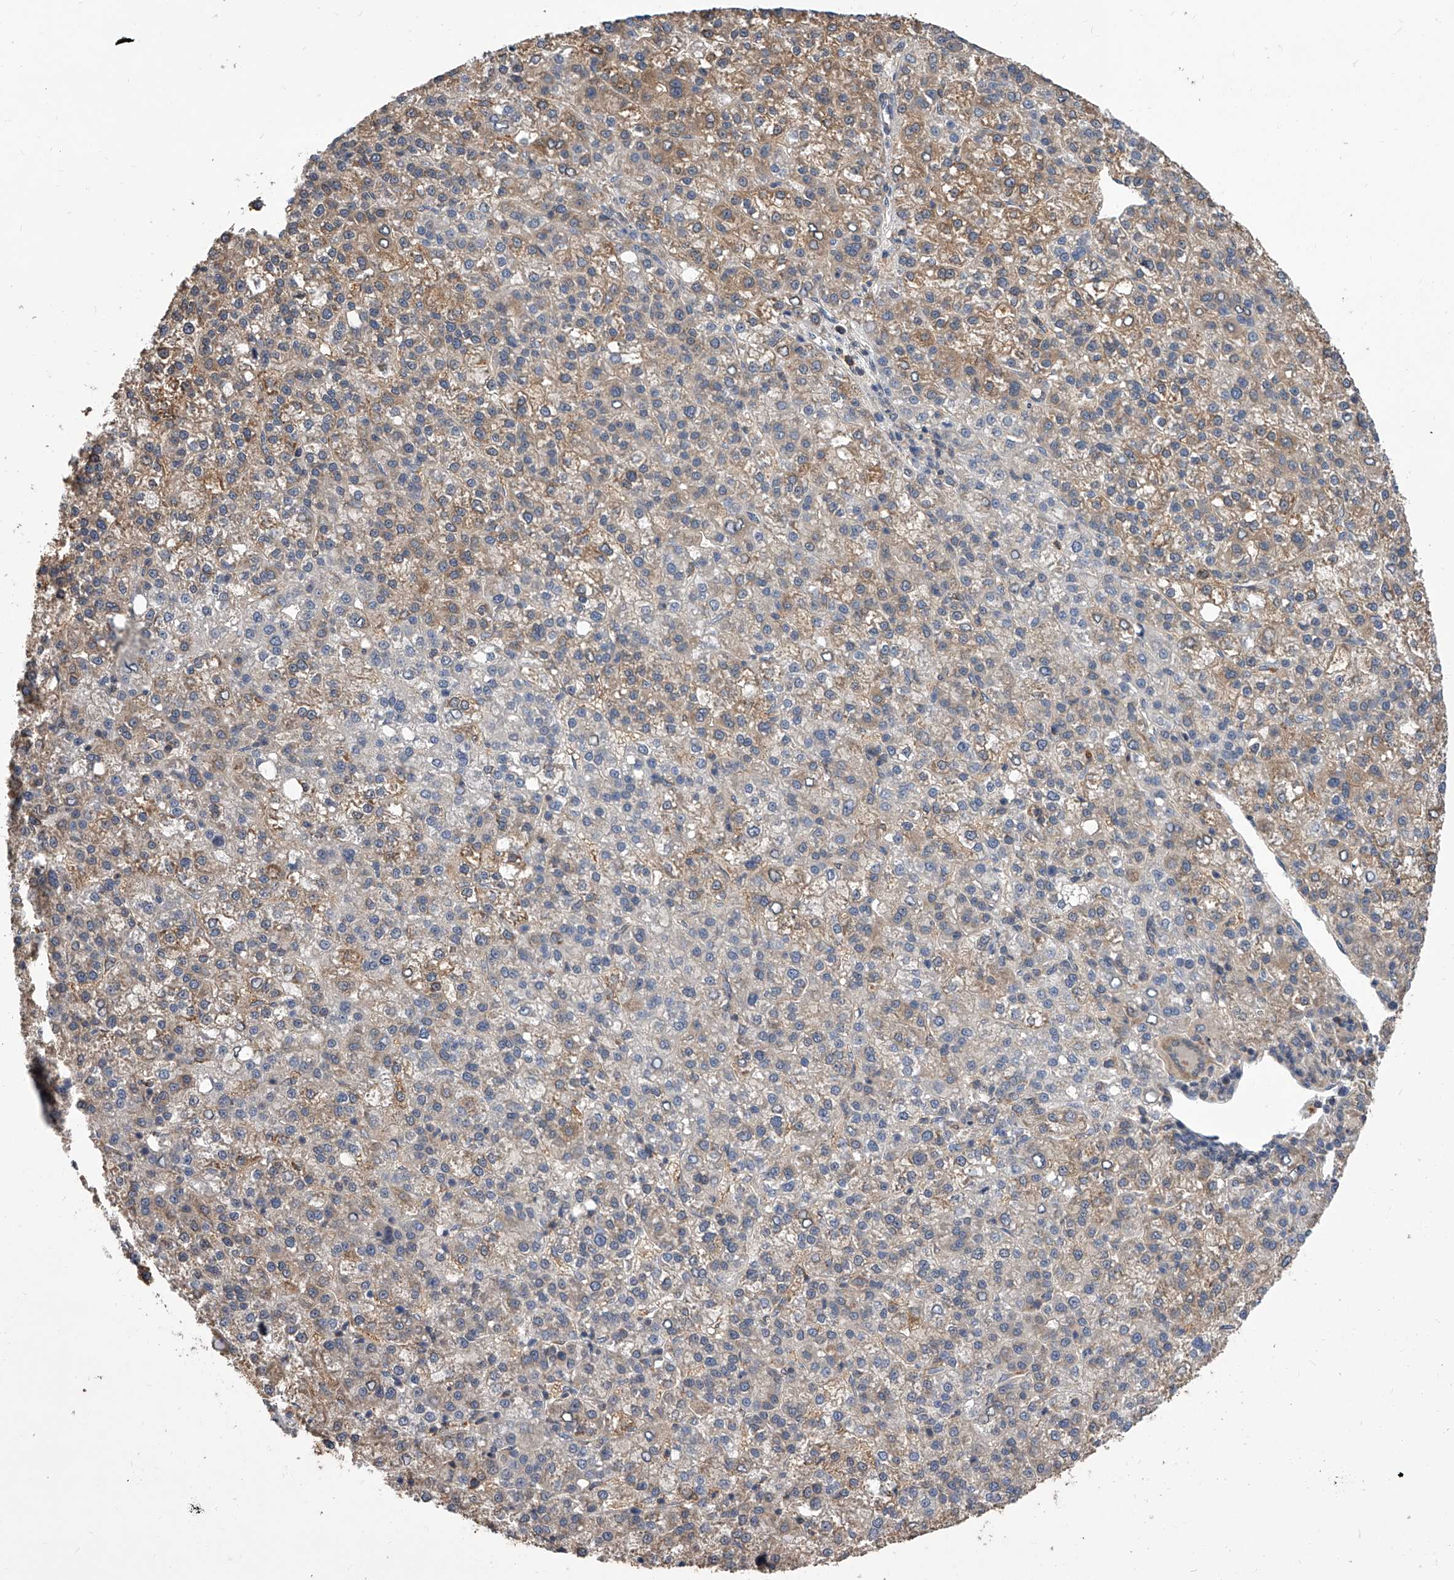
{"staining": {"intensity": "moderate", "quantity": "<25%", "location": "cytoplasmic/membranous"}, "tissue": "liver cancer", "cell_type": "Tumor cells", "image_type": "cancer", "snomed": [{"axis": "morphology", "description": "Carcinoma, Hepatocellular, NOS"}, {"axis": "topography", "description": "Liver"}], "caption": "Liver cancer stained with DAB immunohistochemistry exhibits low levels of moderate cytoplasmic/membranous expression in about <25% of tumor cells. (Brightfield microscopy of DAB IHC at high magnification).", "gene": "BHLHE23", "patient": {"sex": "female", "age": 58}}